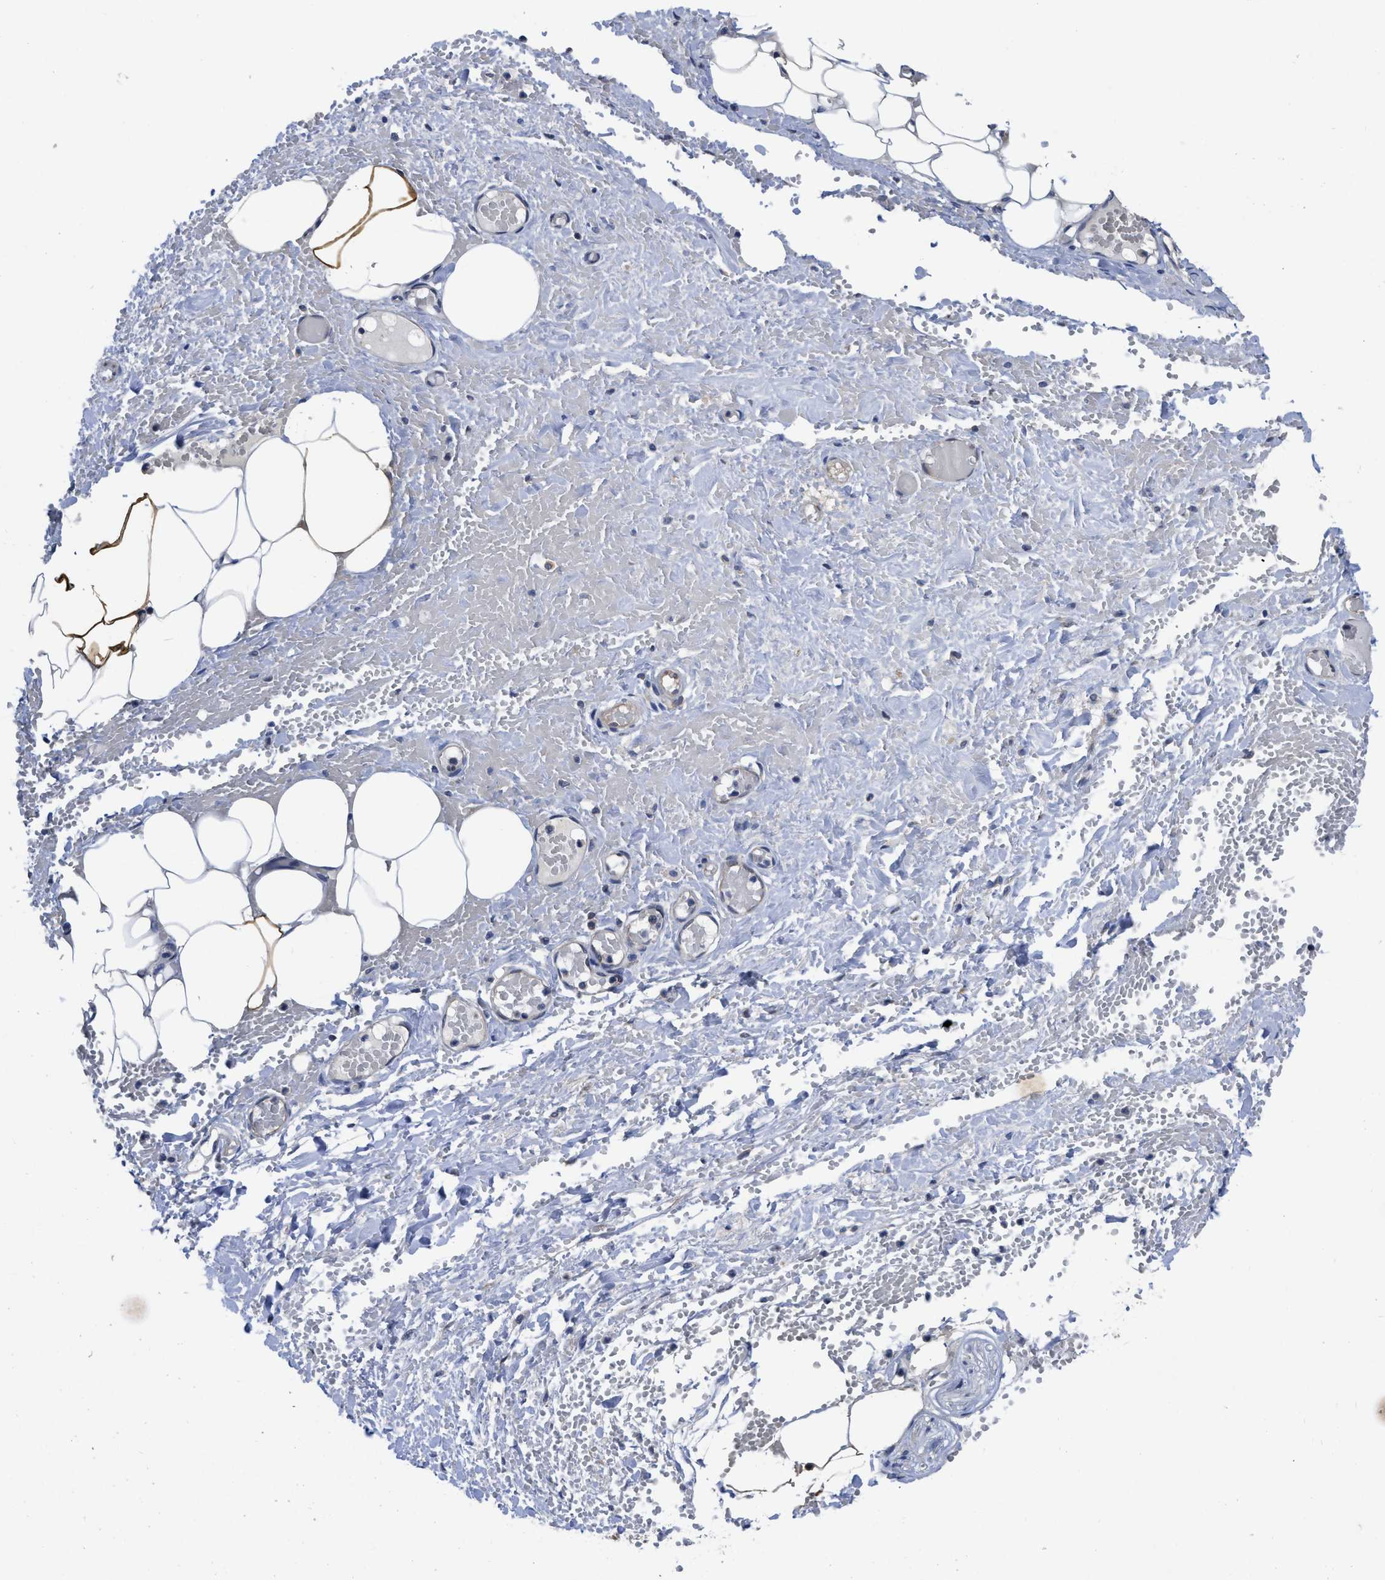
{"staining": {"intensity": "moderate", "quantity": "<25%", "location": "cytoplasmic/membranous"}, "tissue": "adipose tissue", "cell_type": "Adipocytes", "image_type": "normal", "snomed": [{"axis": "morphology", "description": "Normal tissue, NOS"}, {"axis": "topography", "description": "Soft tissue"}, {"axis": "topography", "description": "Vascular tissue"}], "caption": "About <25% of adipocytes in normal adipose tissue display moderate cytoplasmic/membranous protein positivity as visualized by brown immunohistochemical staining.", "gene": "ARHGEF26", "patient": {"sex": "female", "age": 35}}